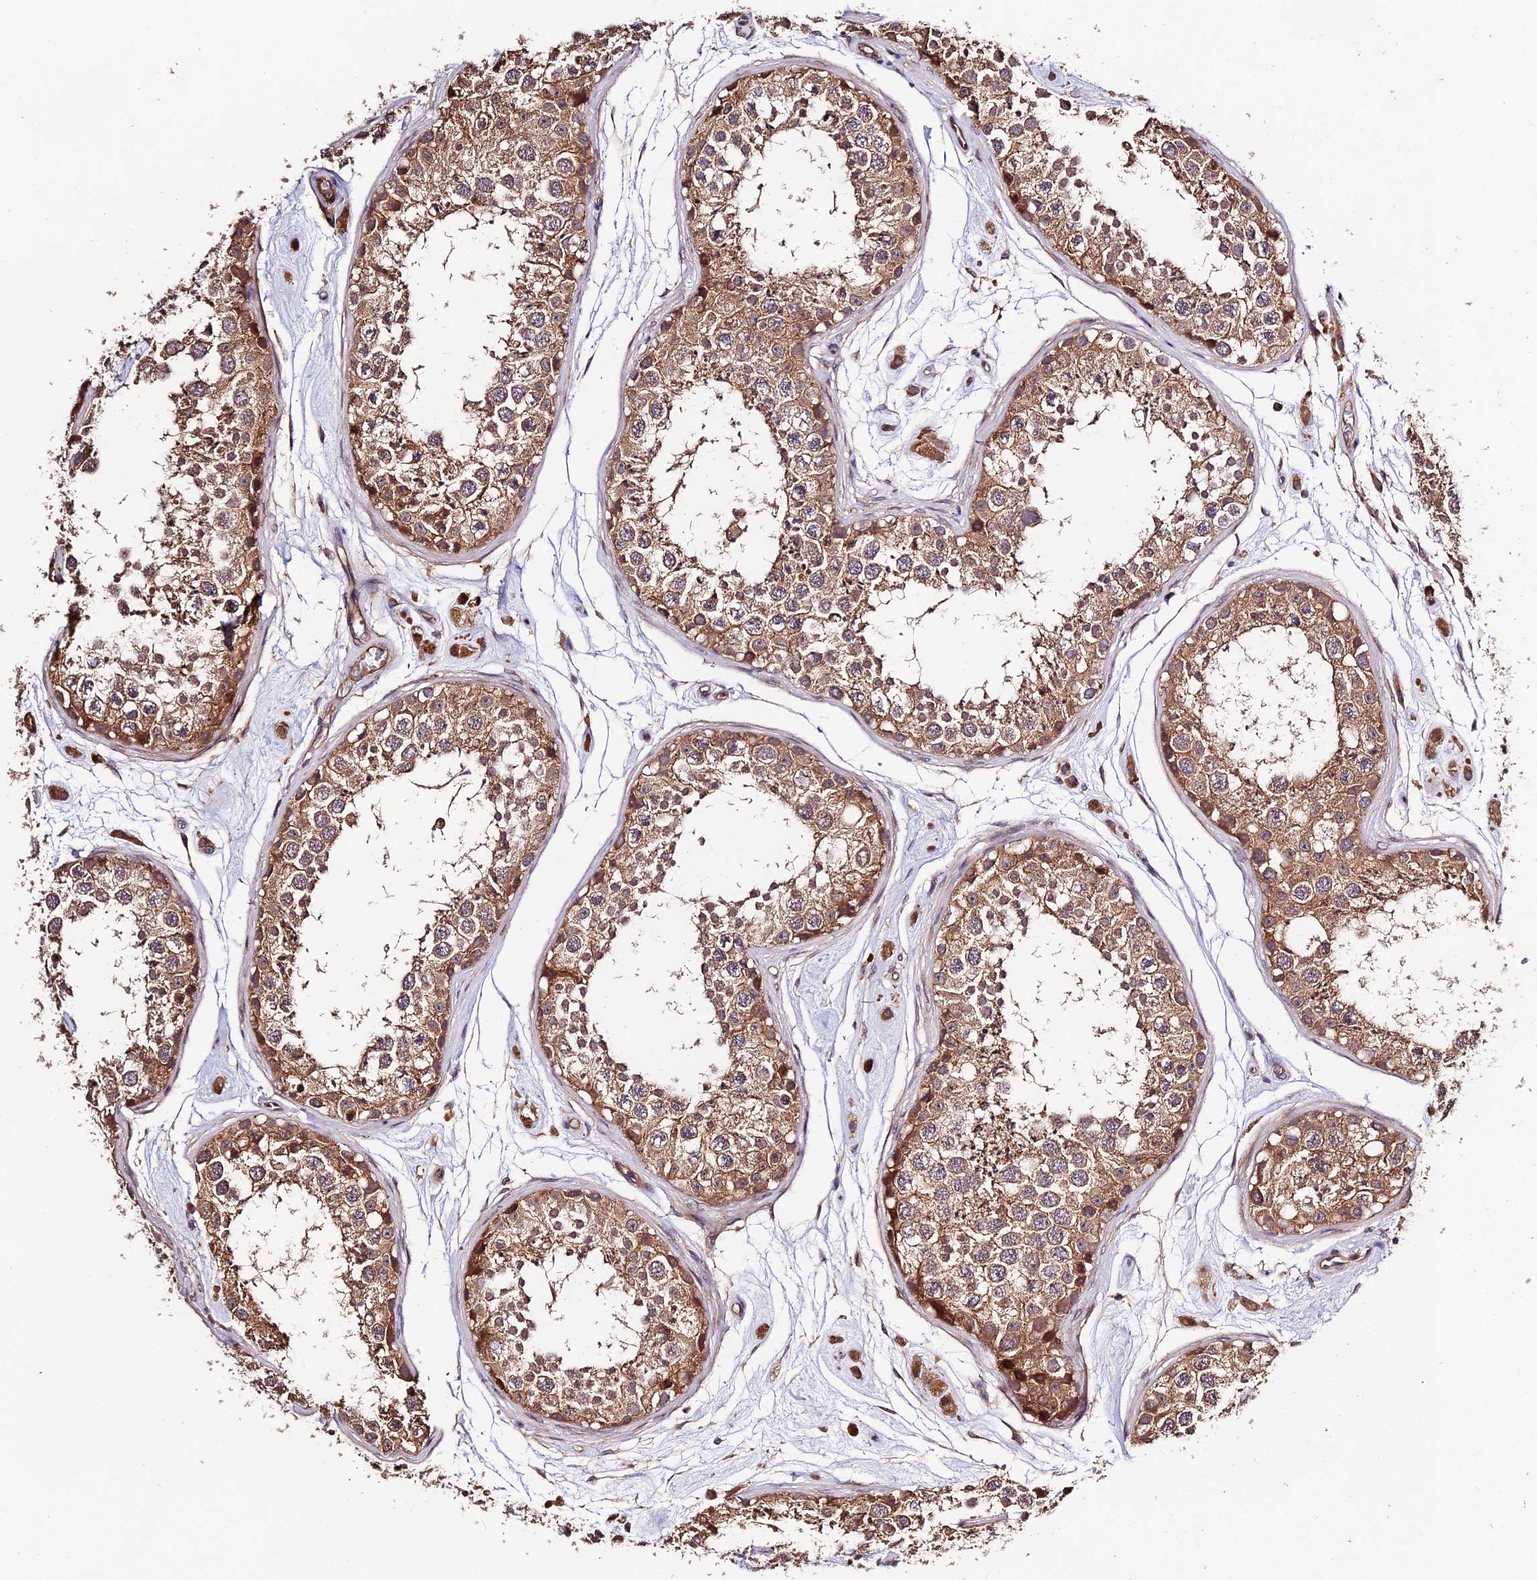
{"staining": {"intensity": "moderate", "quantity": ">75%", "location": "cytoplasmic/membranous"}, "tissue": "testis", "cell_type": "Cells in seminiferous ducts", "image_type": "normal", "snomed": [{"axis": "morphology", "description": "Normal tissue, NOS"}, {"axis": "topography", "description": "Testis"}], "caption": "This image demonstrates IHC staining of unremarkable human testis, with medium moderate cytoplasmic/membranous expression in approximately >75% of cells in seminiferous ducts.", "gene": "CES3", "patient": {"sex": "male", "age": 25}}